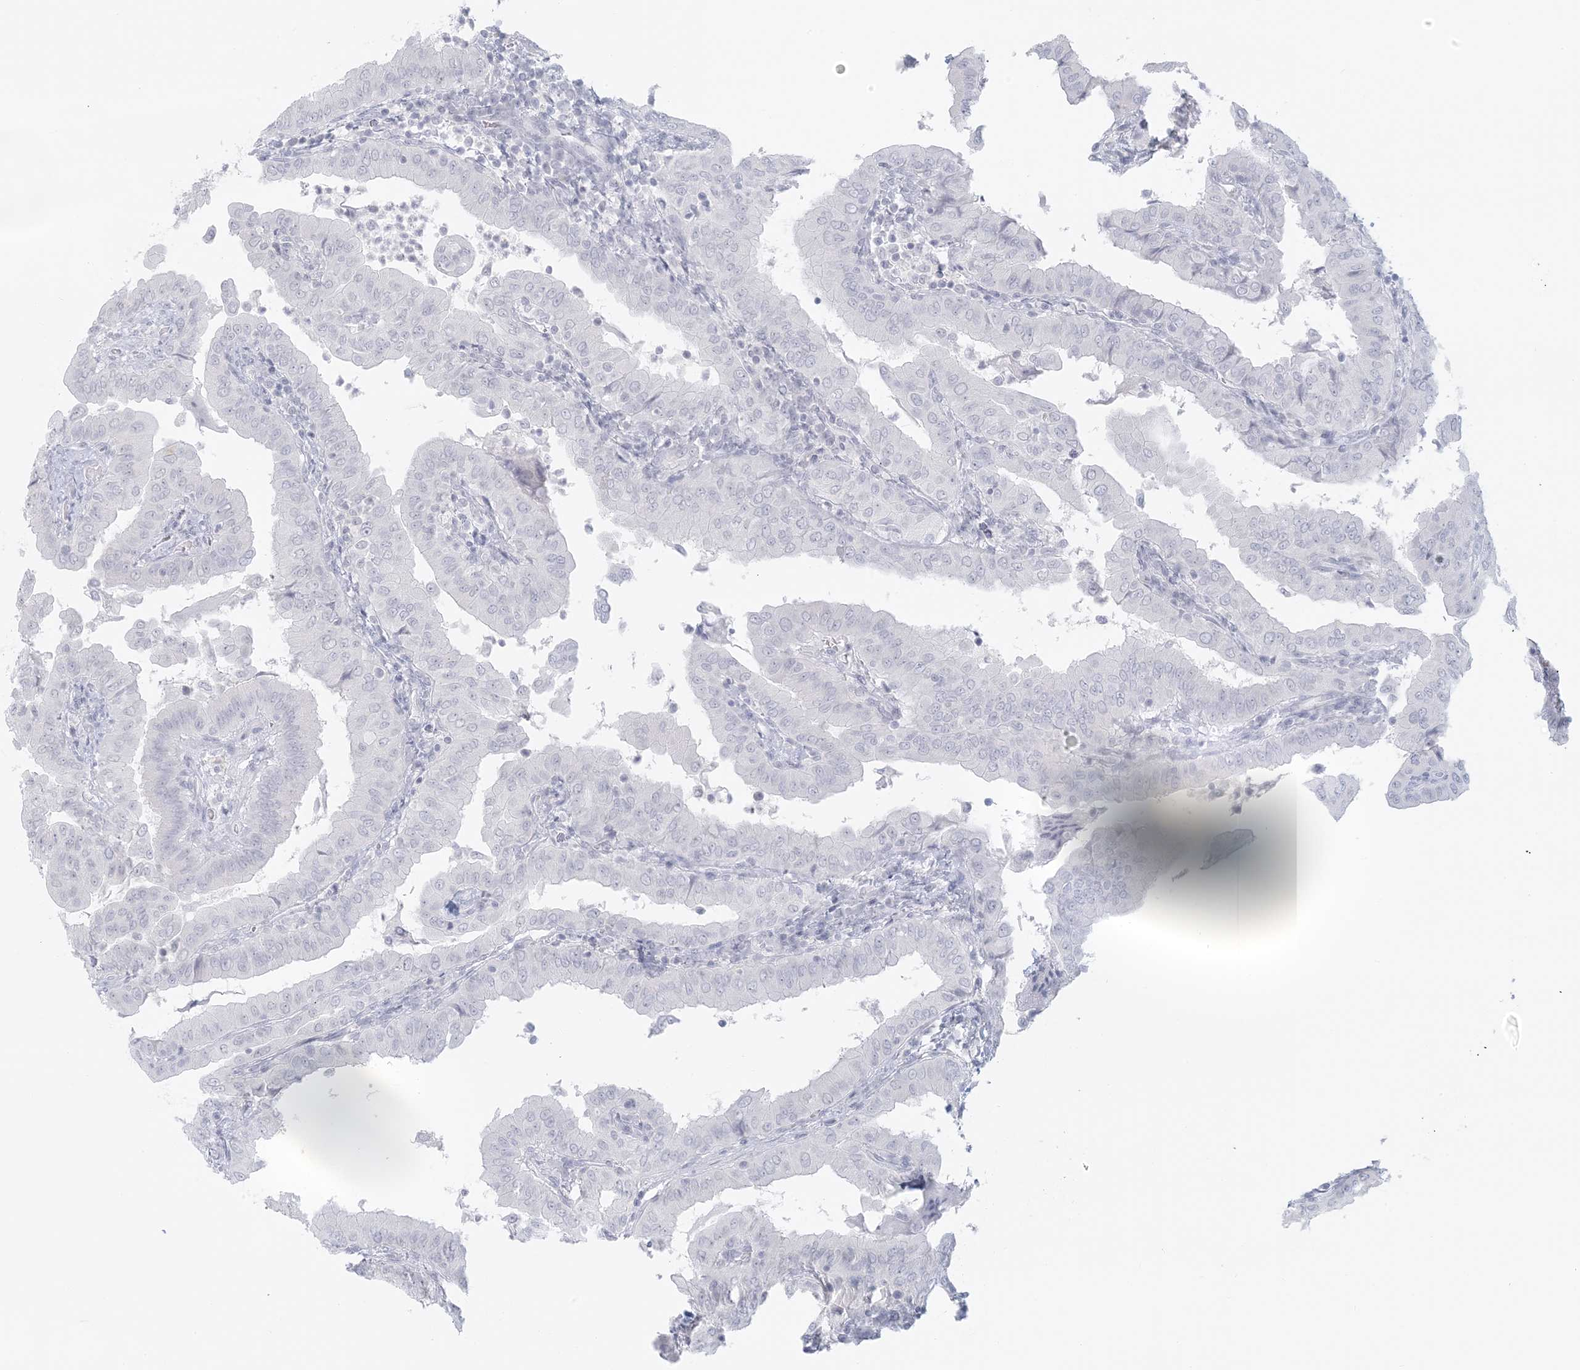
{"staining": {"intensity": "negative", "quantity": "none", "location": "none"}, "tissue": "thyroid cancer", "cell_type": "Tumor cells", "image_type": "cancer", "snomed": [{"axis": "morphology", "description": "Papillary adenocarcinoma, NOS"}, {"axis": "topography", "description": "Thyroid gland"}], "caption": "The micrograph displays no significant positivity in tumor cells of thyroid papillary adenocarcinoma.", "gene": "LIPT1", "patient": {"sex": "male", "age": 33}}